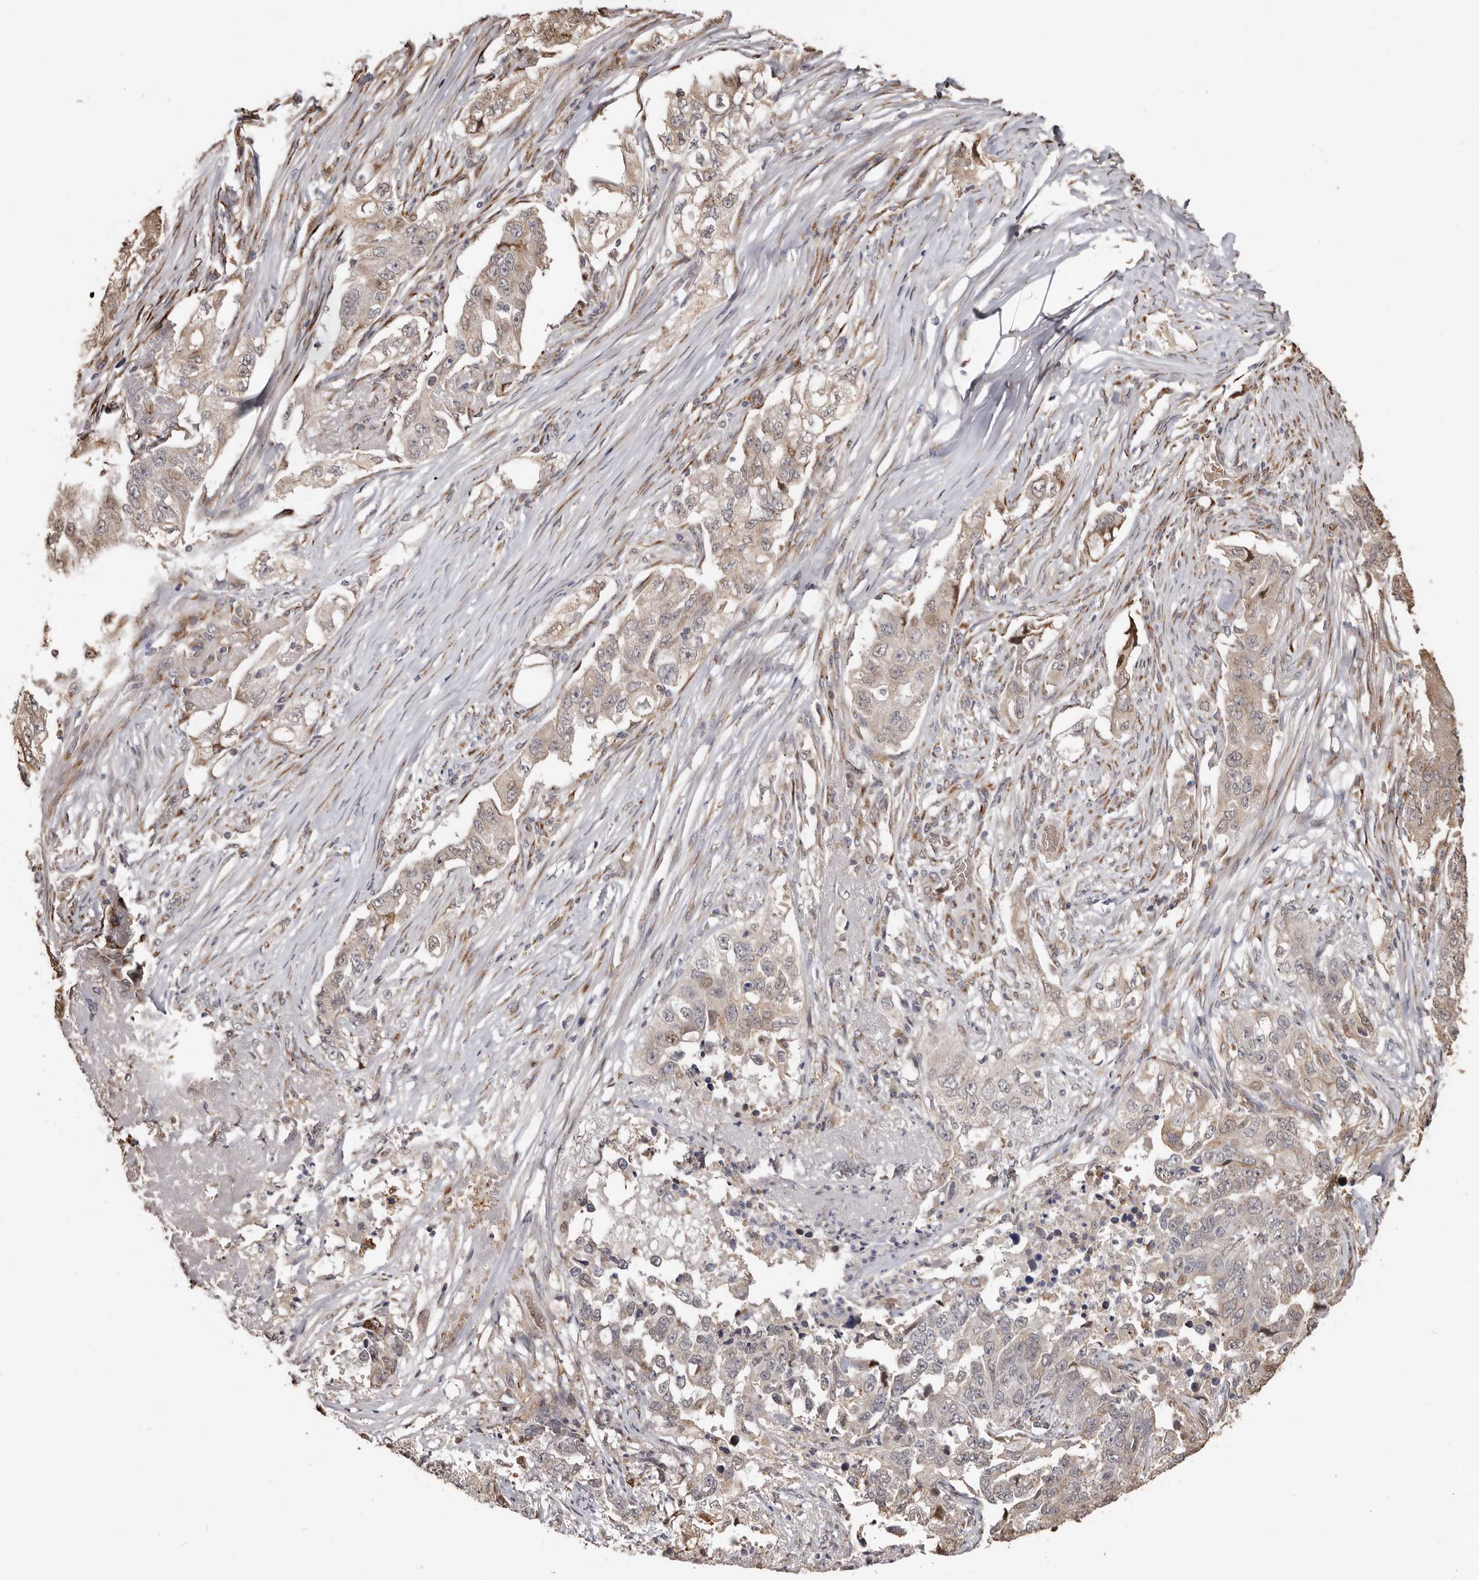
{"staining": {"intensity": "weak", "quantity": "25%-75%", "location": "cytoplasmic/membranous"}, "tissue": "lung cancer", "cell_type": "Tumor cells", "image_type": "cancer", "snomed": [{"axis": "morphology", "description": "Adenocarcinoma, NOS"}, {"axis": "topography", "description": "Lung"}], "caption": "Protein staining exhibits weak cytoplasmic/membranous staining in approximately 25%-75% of tumor cells in adenocarcinoma (lung).", "gene": "ENTREP1", "patient": {"sex": "female", "age": 51}}